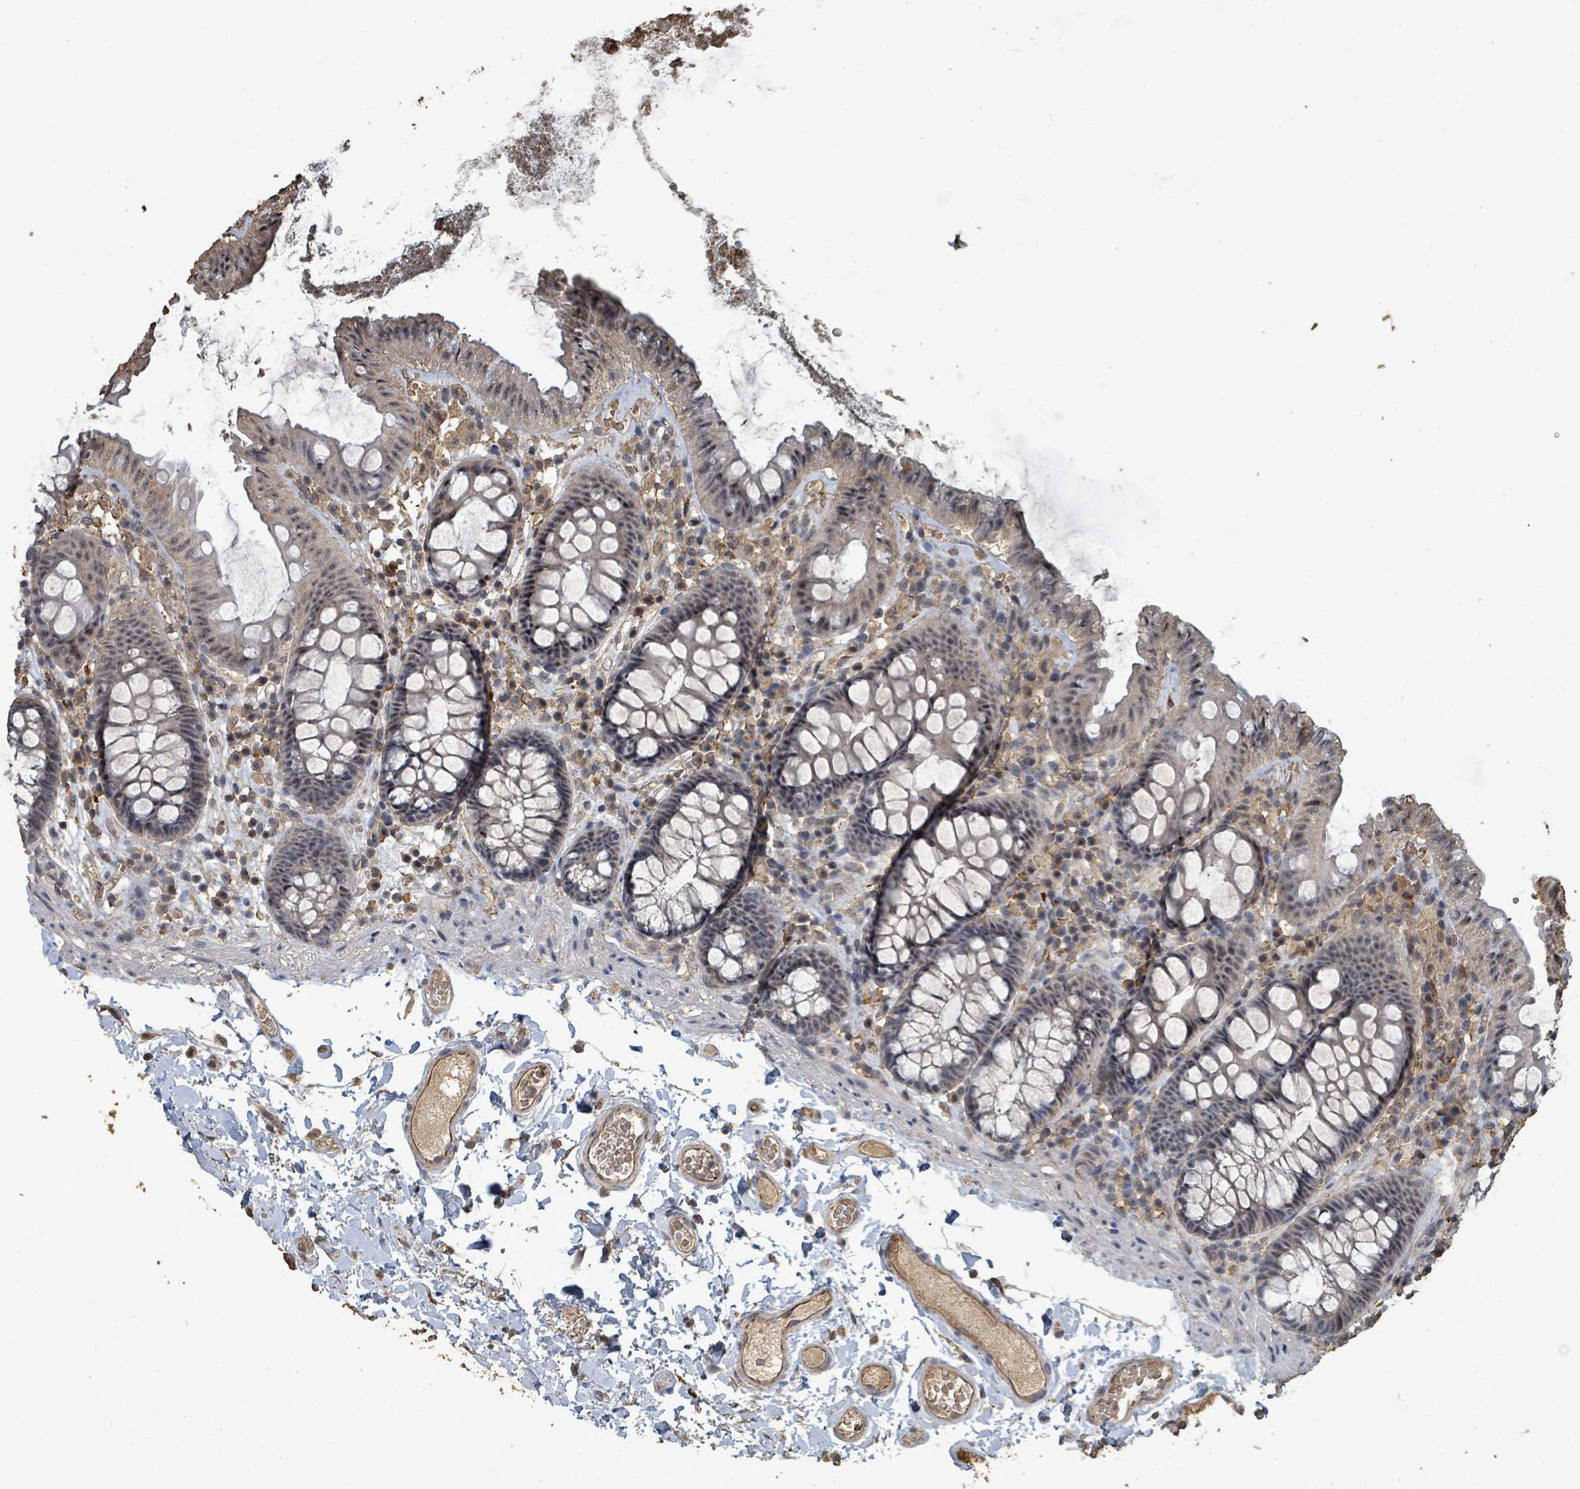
{"staining": {"intensity": "moderate", "quantity": ">75%", "location": "cytoplasmic/membranous"}, "tissue": "colon", "cell_type": "Endothelial cells", "image_type": "normal", "snomed": [{"axis": "morphology", "description": "Normal tissue, NOS"}, {"axis": "topography", "description": "Colon"}], "caption": "Human colon stained for a protein (brown) displays moderate cytoplasmic/membranous positive expression in about >75% of endothelial cells.", "gene": "C6orf52", "patient": {"sex": "male", "age": 84}}